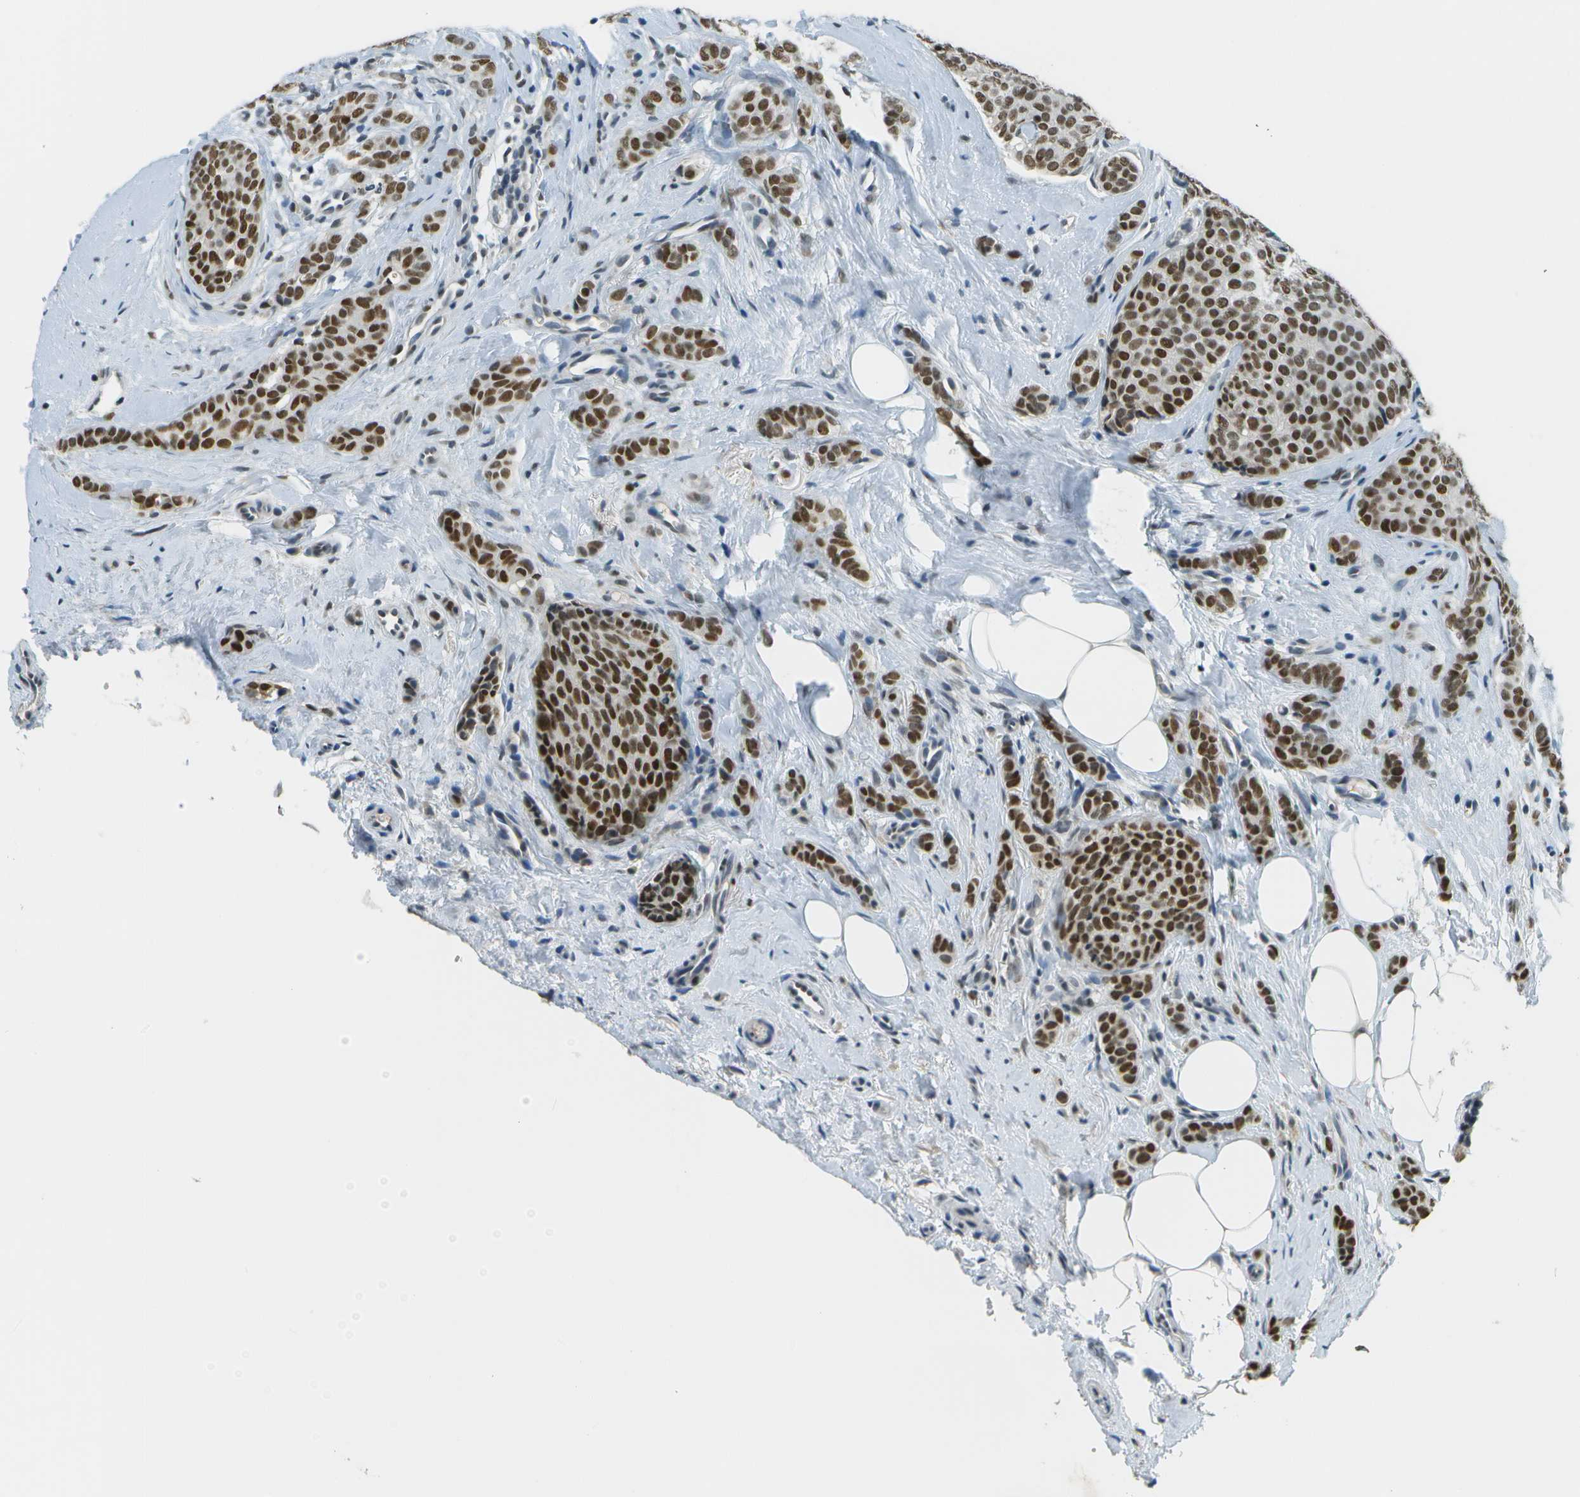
{"staining": {"intensity": "strong", "quantity": ">75%", "location": "nuclear"}, "tissue": "breast cancer", "cell_type": "Tumor cells", "image_type": "cancer", "snomed": [{"axis": "morphology", "description": "Lobular carcinoma"}, {"axis": "topography", "description": "Skin"}, {"axis": "topography", "description": "Breast"}], "caption": "High-magnification brightfield microscopy of lobular carcinoma (breast) stained with DAB (brown) and counterstained with hematoxylin (blue). tumor cells exhibit strong nuclear expression is present in approximately>75% of cells. Ihc stains the protein of interest in brown and the nuclei are stained blue.", "gene": "CBX5", "patient": {"sex": "female", "age": 46}}